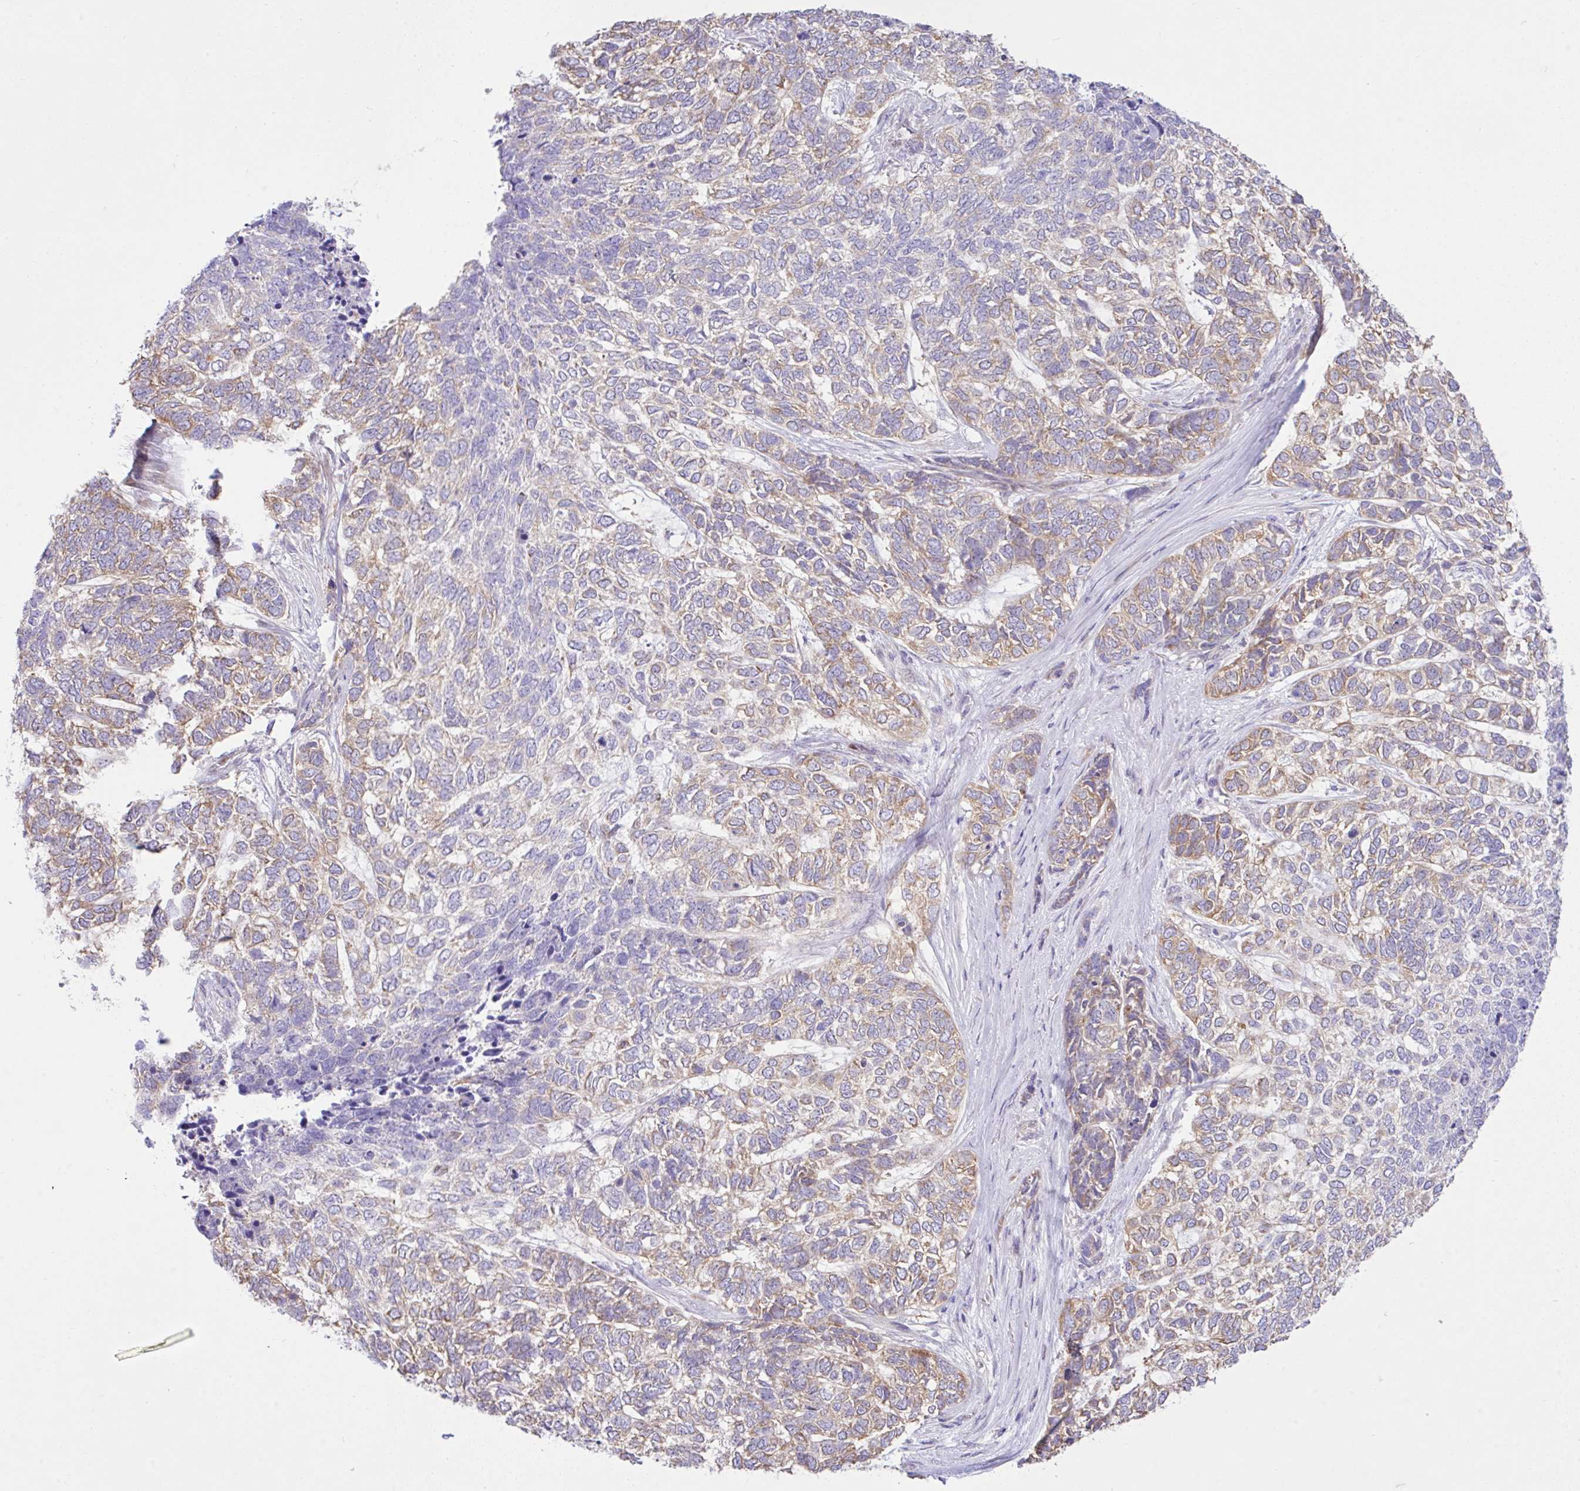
{"staining": {"intensity": "moderate", "quantity": "25%-75%", "location": "cytoplasmic/membranous"}, "tissue": "skin cancer", "cell_type": "Tumor cells", "image_type": "cancer", "snomed": [{"axis": "morphology", "description": "Basal cell carcinoma"}, {"axis": "topography", "description": "Skin"}], "caption": "Protein positivity by immunohistochemistry (IHC) shows moderate cytoplasmic/membranous staining in about 25%-75% of tumor cells in skin cancer.", "gene": "EEF1A2", "patient": {"sex": "female", "age": 65}}